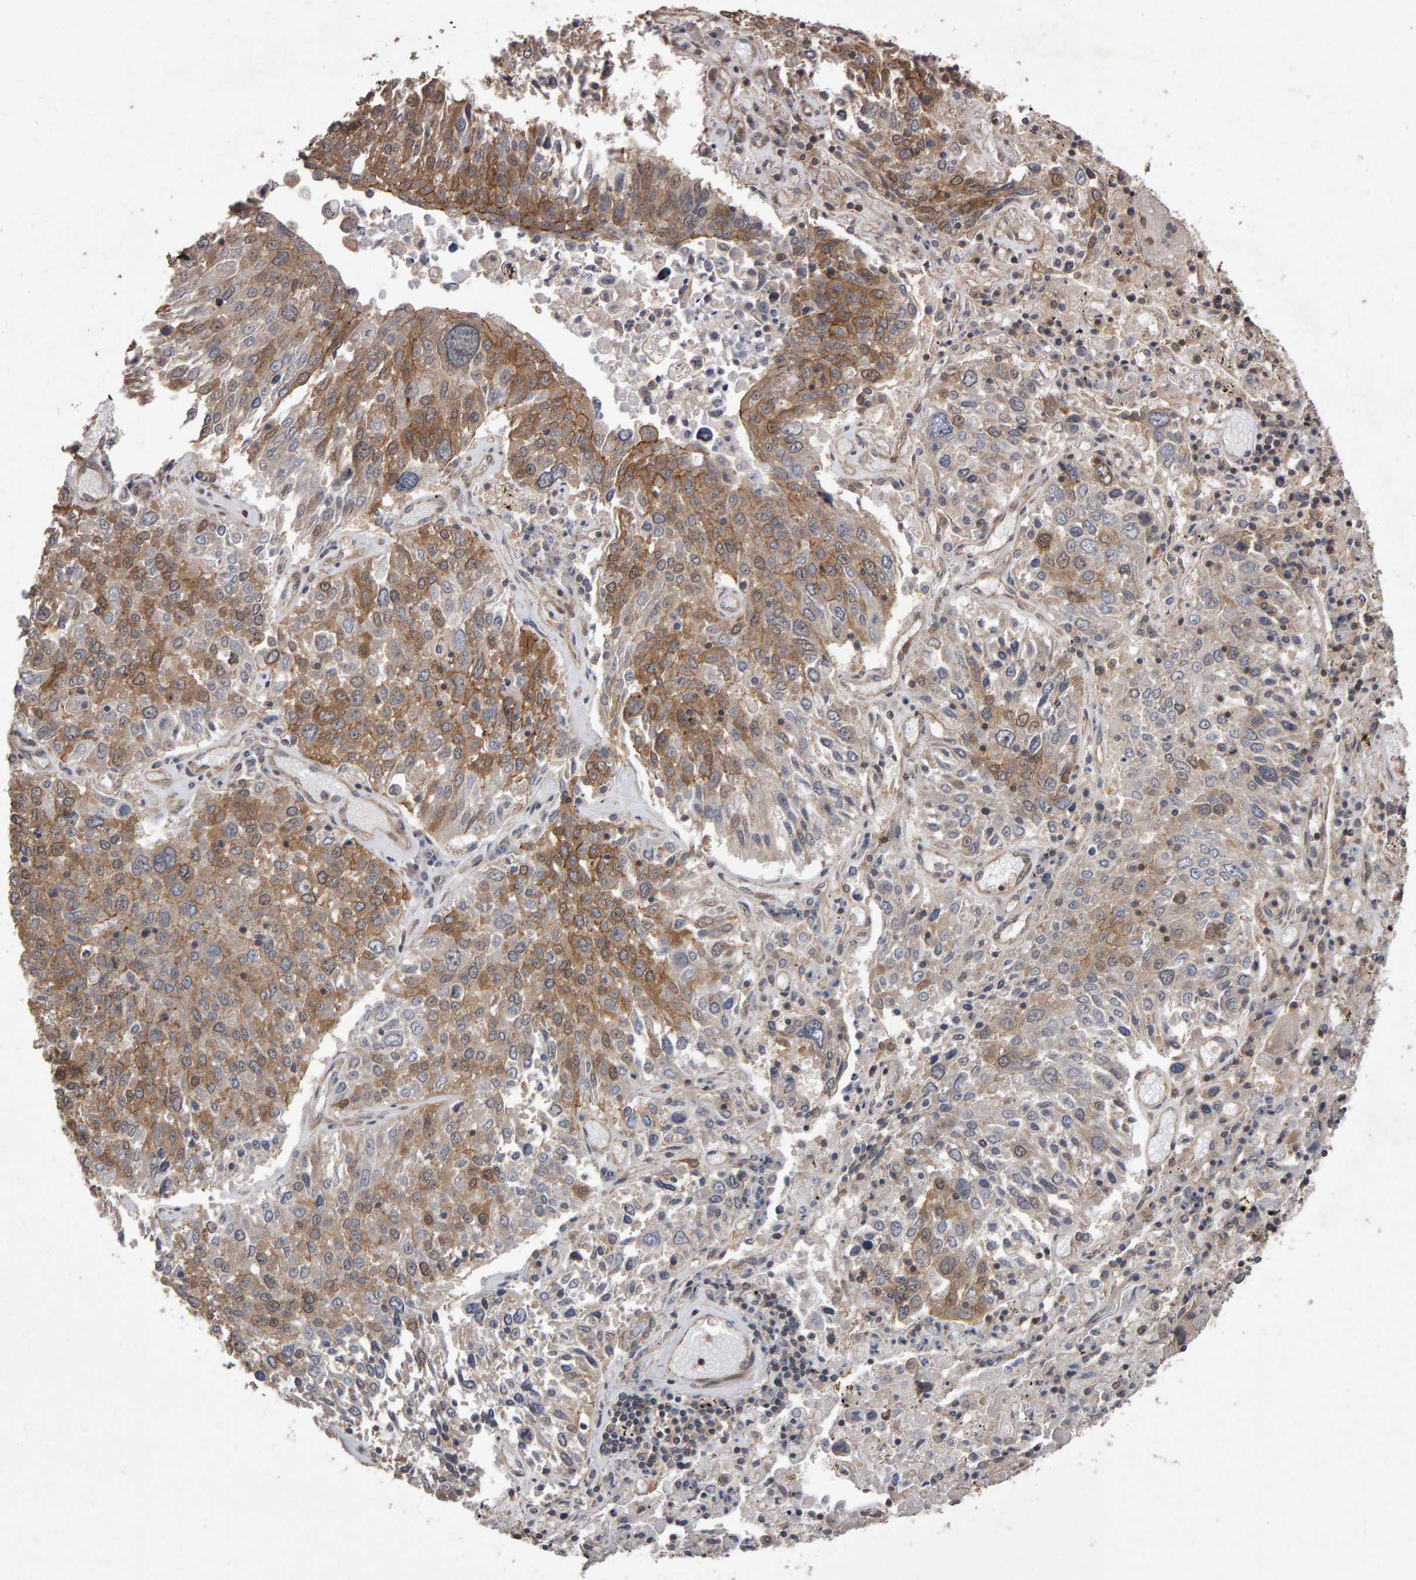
{"staining": {"intensity": "moderate", "quantity": ">75%", "location": "cytoplasmic/membranous"}, "tissue": "lung cancer", "cell_type": "Tumor cells", "image_type": "cancer", "snomed": [{"axis": "morphology", "description": "Squamous cell carcinoma, NOS"}, {"axis": "topography", "description": "Lung"}], "caption": "Human lung cancer stained for a protein (brown) exhibits moderate cytoplasmic/membranous positive staining in about >75% of tumor cells.", "gene": "SCRIB", "patient": {"sex": "male", "age": 65}}